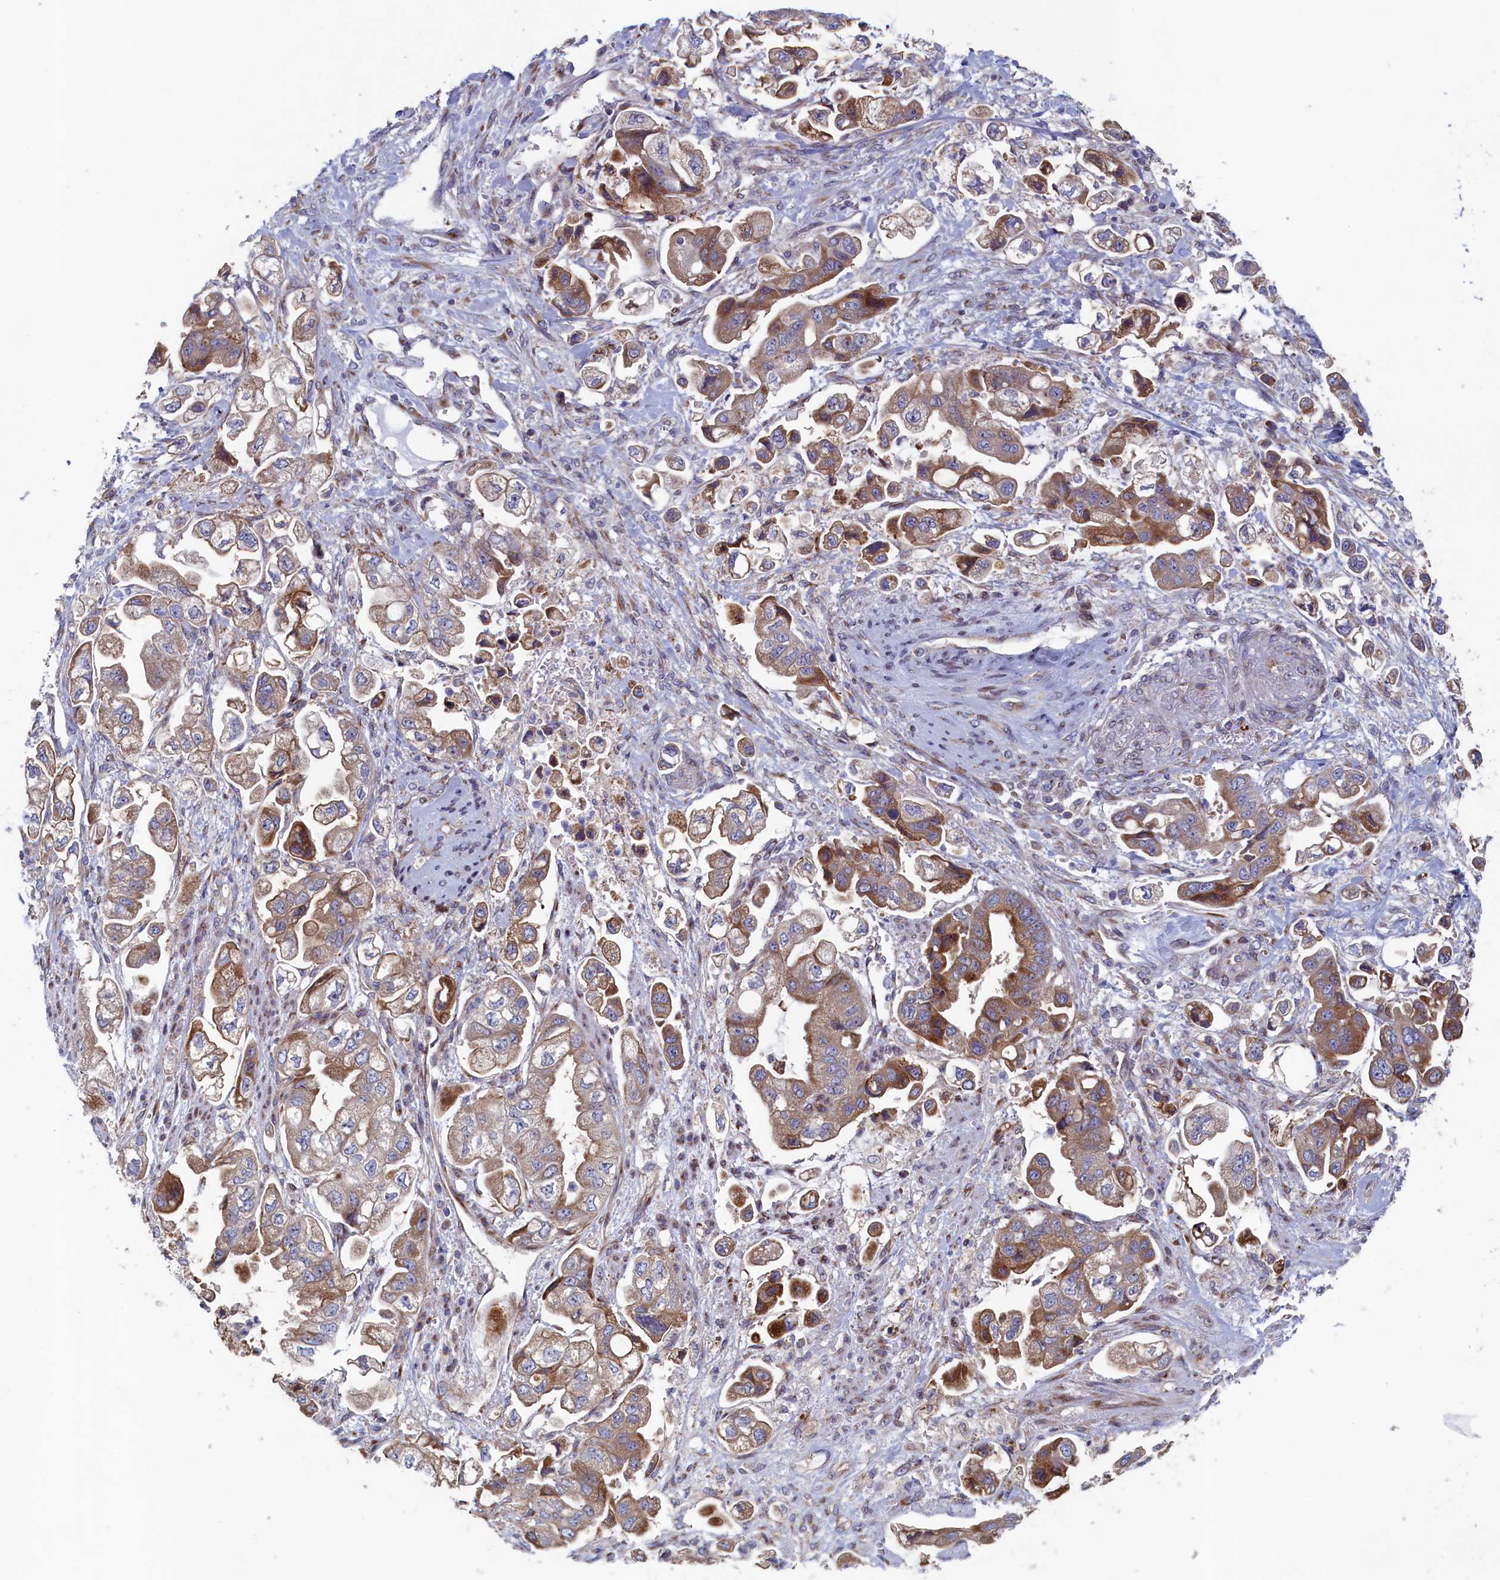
{"staining": {"intensity": "moderate", "quantity": "25%-75%", "location": "cytoplasmic/membranous"}, "tissue": "stomach cancer", "cell_type": "Tumor cells", "image_type": "cancer", "snomed": [{"axis": "morphology", "description": "Adenocarcinoma, NOS"}, {"axis": "topography", "description": "Stomach"}], "caption": "Immunohistochemical staining of stomach cancer (adenocarcinoma) shows medium levels of moderate cytoplasmic/membranous protein expression in about 25%-75% of tumor cells.", "gene": "MTFMT", "patient": {"sex": "male", "age": 62}}